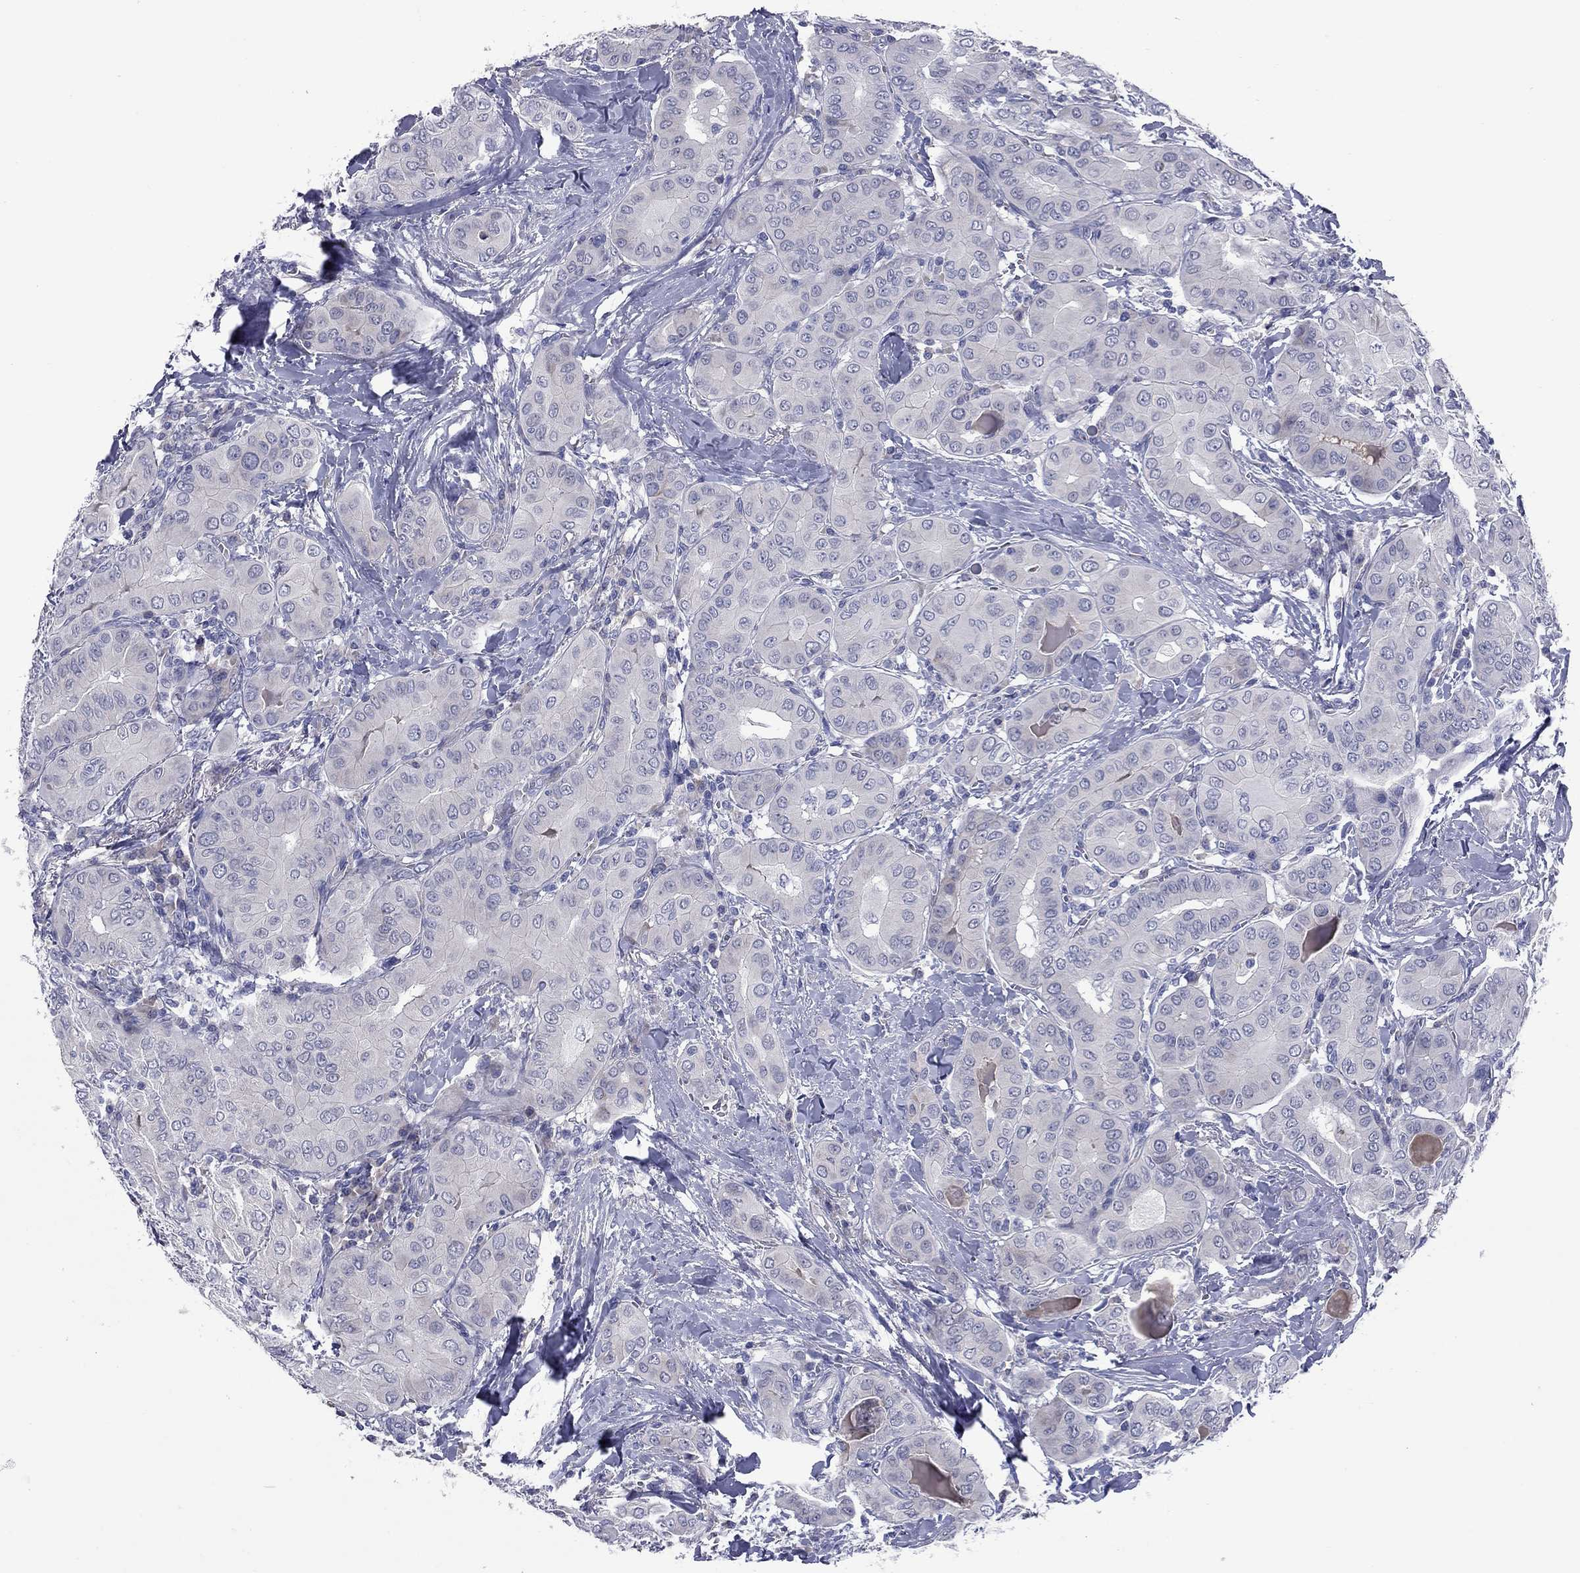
{"staining": {"intensity": "moderate", "quantity": "<25%", "location": "cytoplasmic/membranous"}, "tissue": "thyroid cancer", "cell_type": "Tumor cells", "image_type": "cancer", "snomed": [{"axis": "morphology", "description": "Papillary adenocarcinoma, NOS"}, {"axis": "topography", "description": "Thyroid gland"}], "caption": "Moderate cytoplasmic/membranous expression is appreciated in approximately <25% of tumor cells in thyroid cancer. (DAB = brown stain, brightfield microscopy at high magnification).", "gene": "UNC119B", "patient": {"sex": "female", "age": 37}}